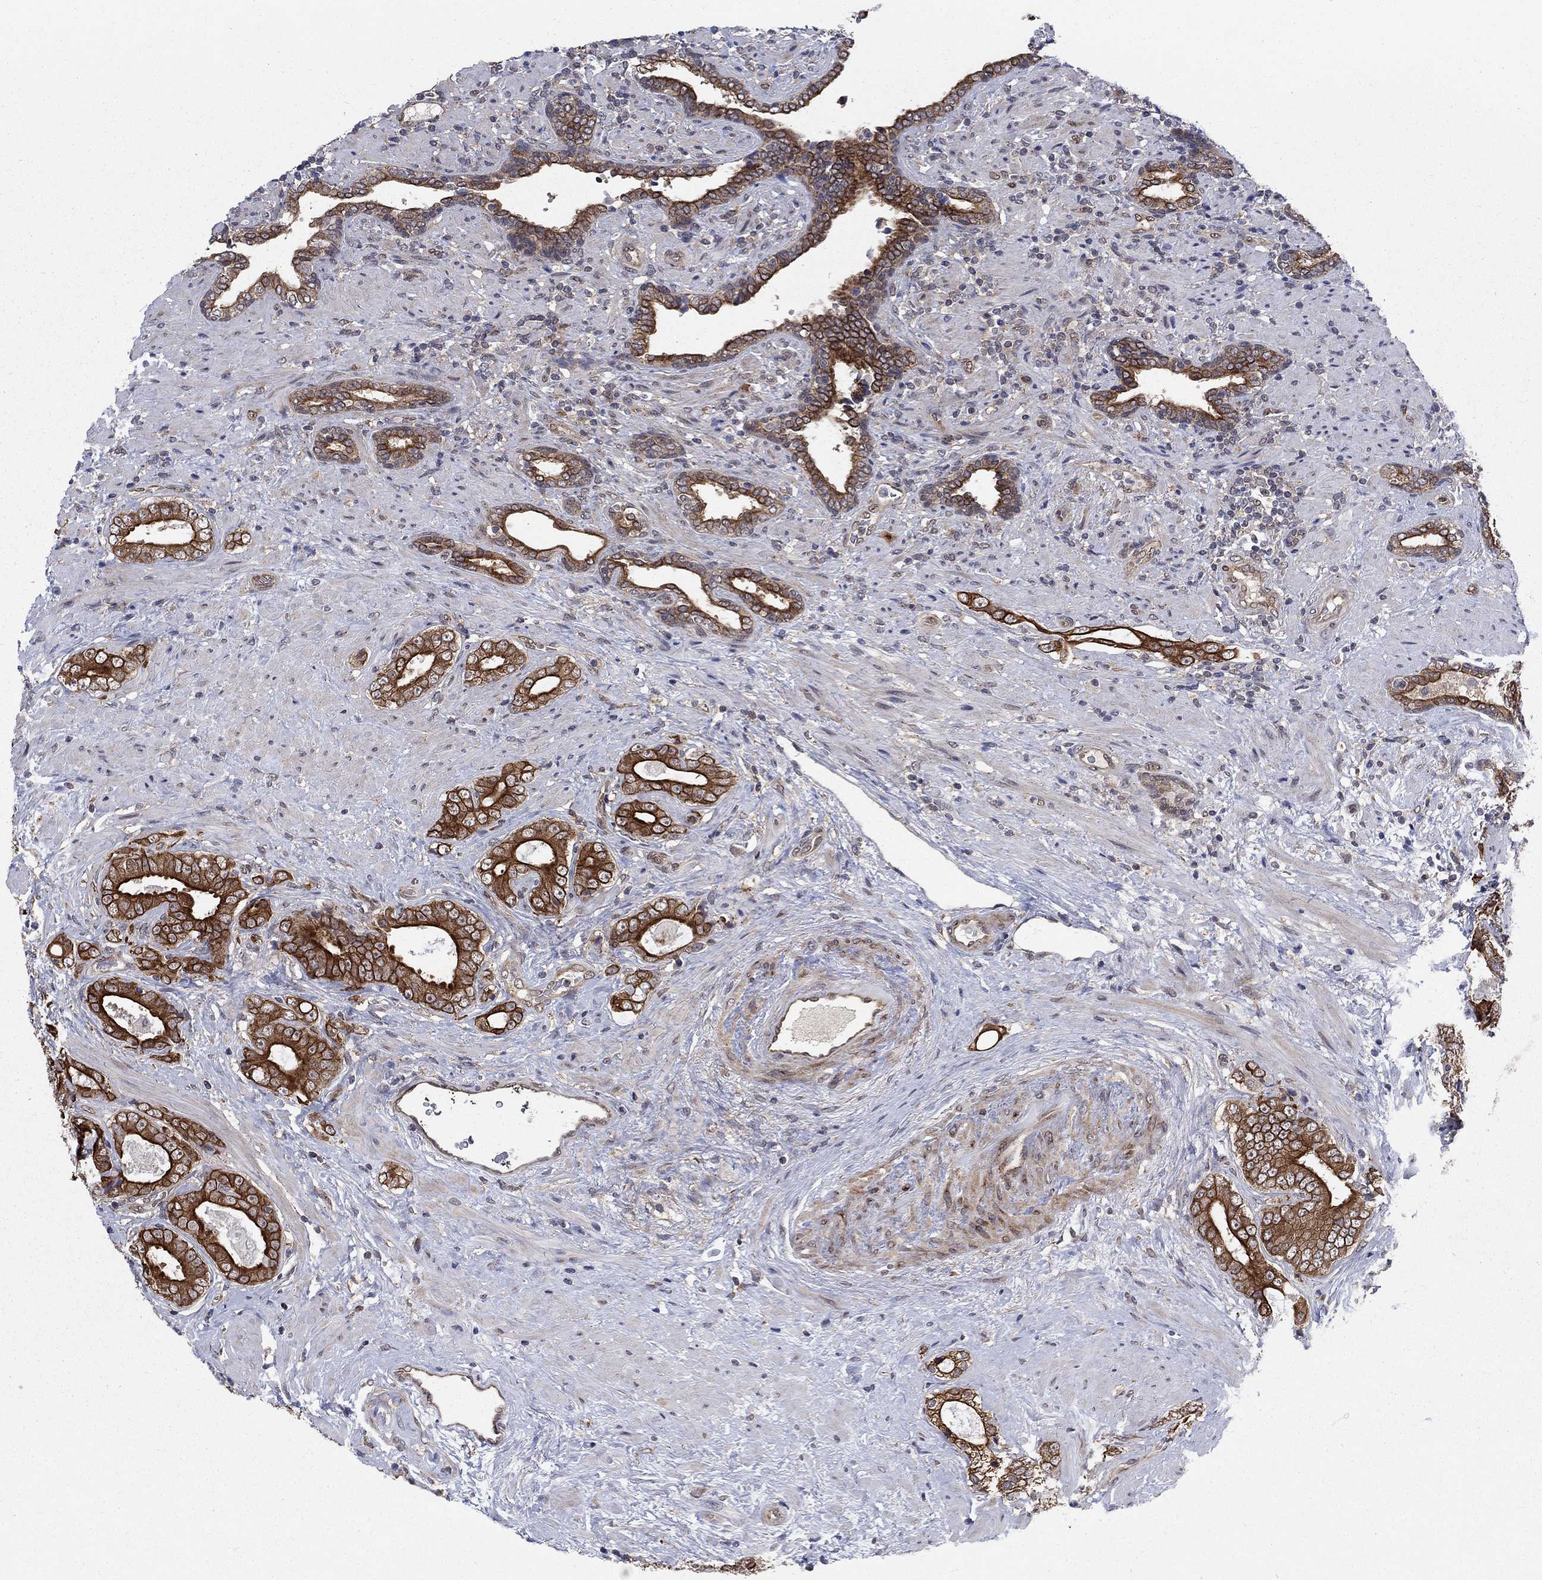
{"staining": {"intensity": "strong", "quantity": ">75%", "location": "cytoplasmic/membranous"}, "tissue": "prostate cancer", "cell_type": "Tumor cells", "image_type": "cancer", "snomed": [{"axis": "morphology", "description": "Adenocarcinoma, Low grade"}, {"axis": "topography", "description": "Prostate and seminal vesicle, NOS"}], "caption": "A histopathology image showing strong cytoplasmic/membranous staining in approximately >75% of tumor cells in prostate cancer, as visualized by brown immunohistochemical staining.", "gene": "SH3RF1", "patient": {"sex": "male", "age": 61}}